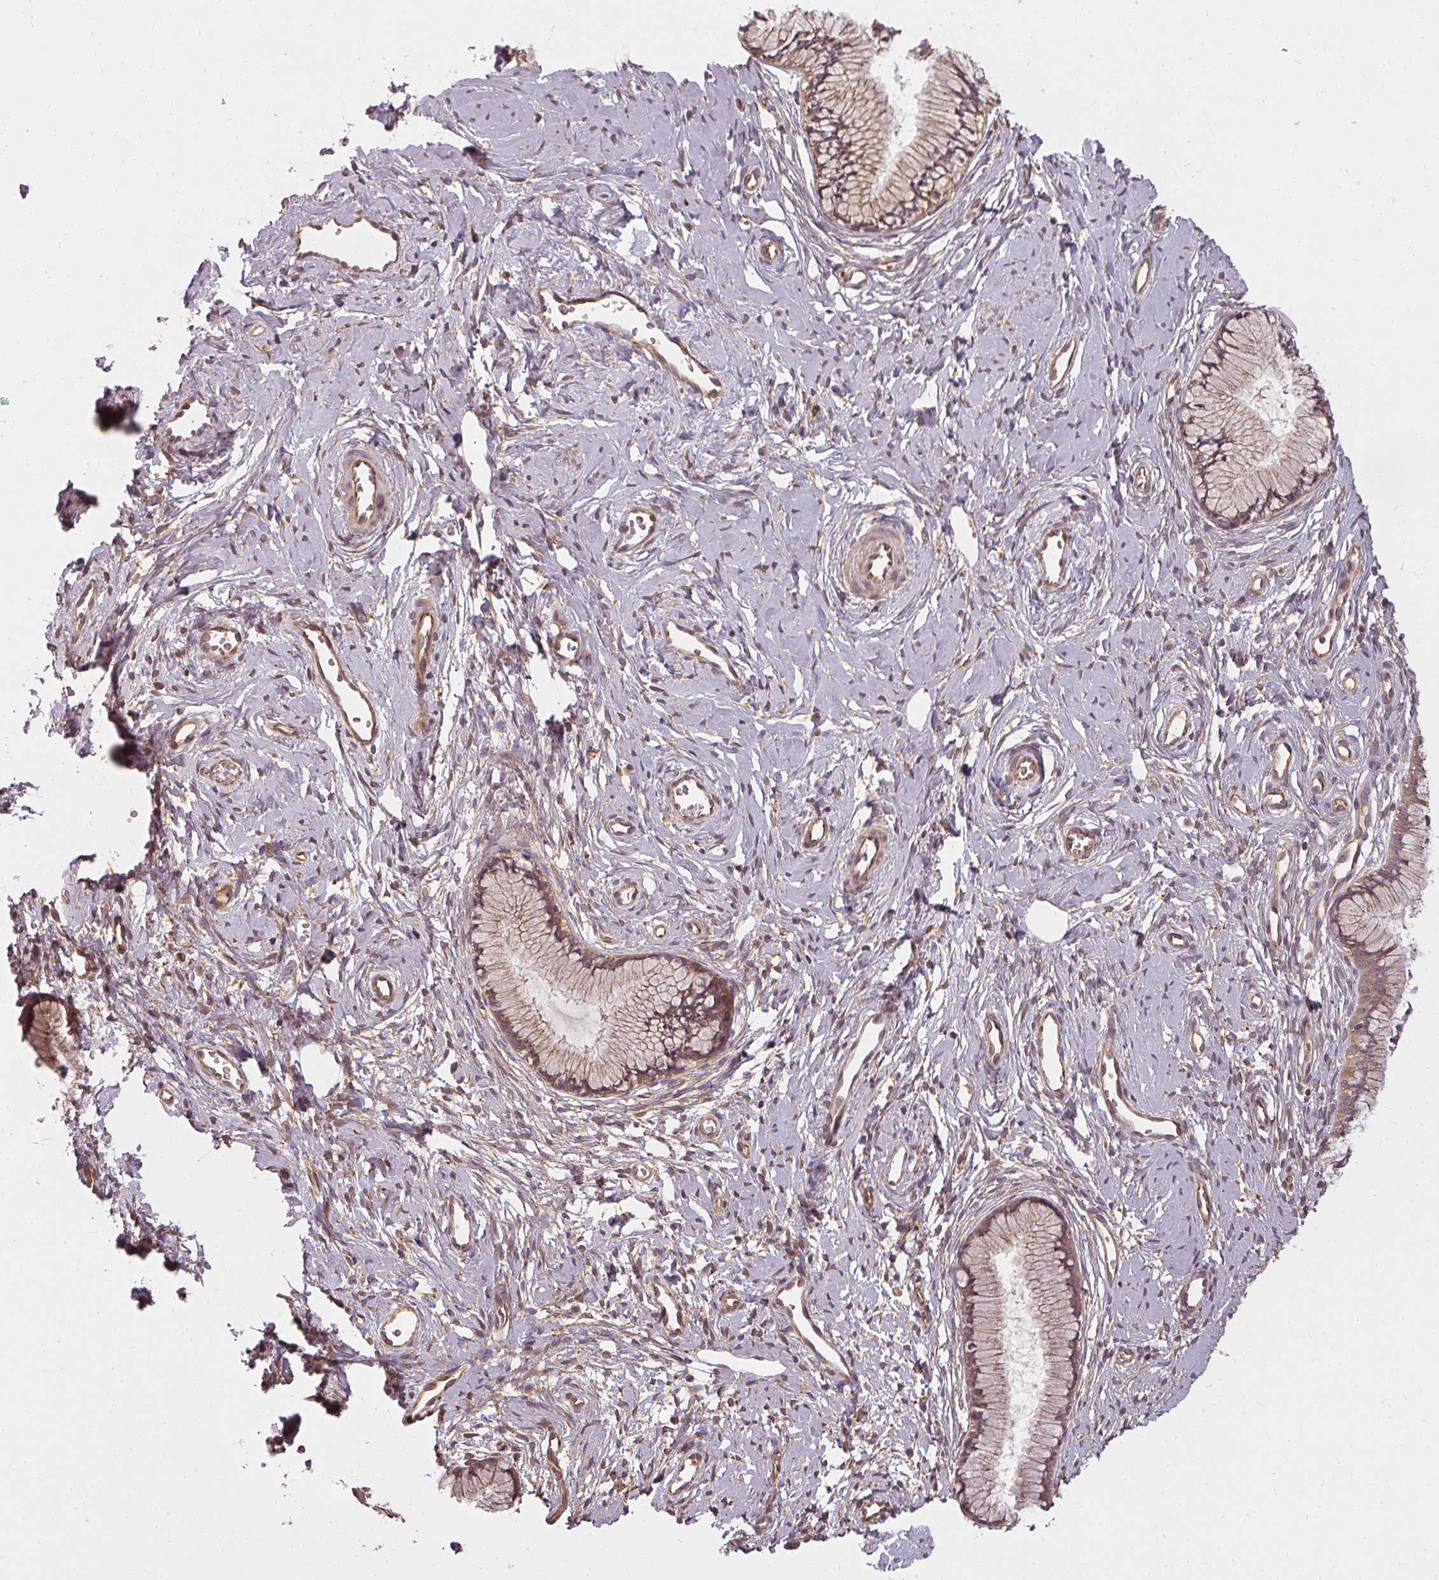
{"staining": {"intensity": "moderate", "quantity": ">75%", "location": "cytoplasmic/membranous"}, "tissue": "cervix", "cell_type": "Glandular cells", "image_type": "normal", "snomed": [{"axis": "morphology", "description": "Normal tissue, NOS"}, {"axis": "topography", "description": "Cervix"}], "caption": "Moderate cytoplasmic/membranous positivity for a protein is seen in approximately >75% of glandular cells of benign cervix using immunohistochemistry.", "gene": "RPL24", "patient": {"sex": "female", "age": 40}}